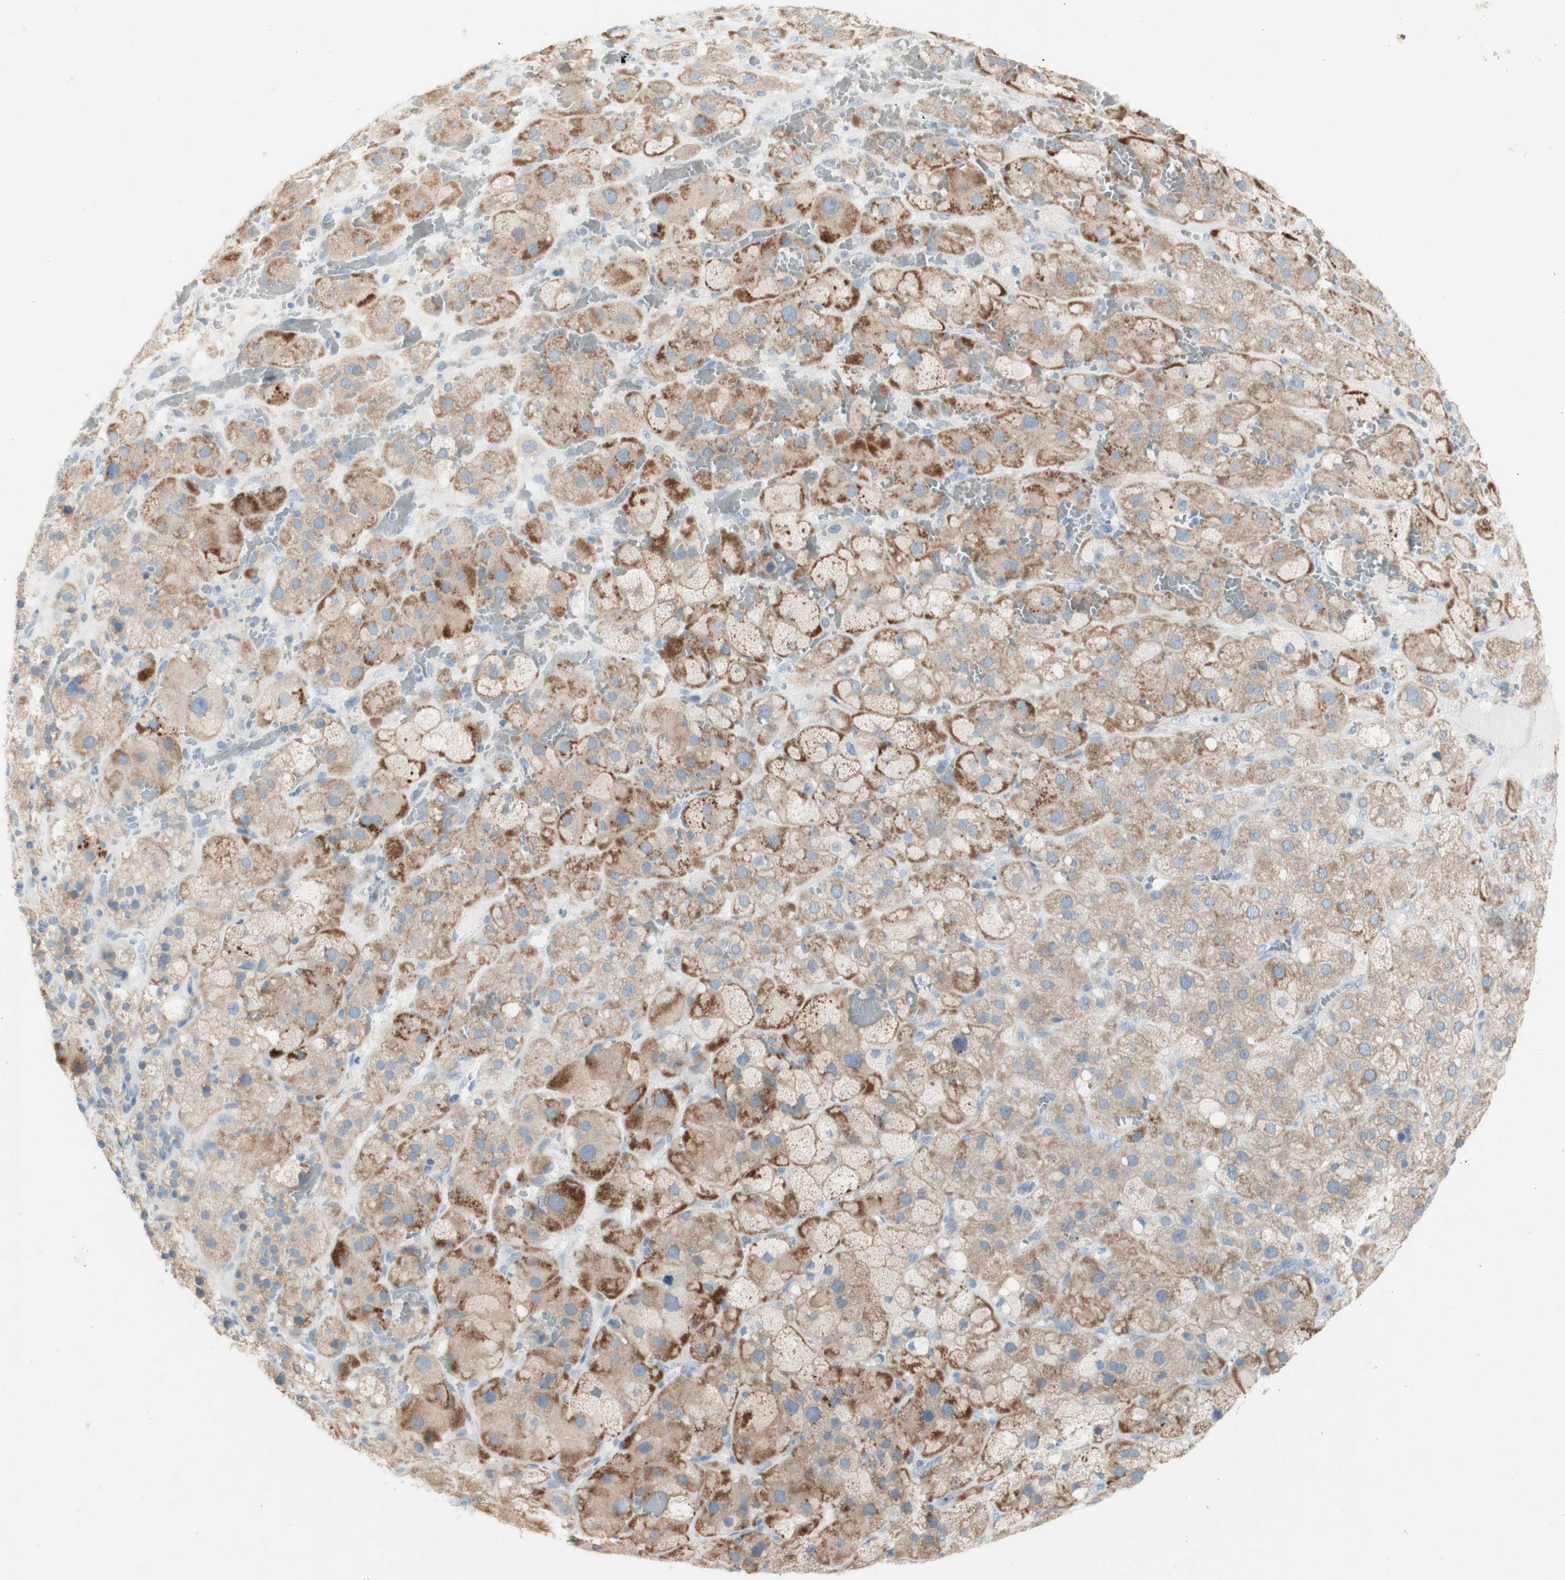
{"staining": {"intensity": "moderate", "quantity": "25%-75%", "location": "cytoplasmic/membranous"}, "tissue": "adrenal gland", "cell_type": "Glandular cells", "image_type": "normal", "snomed": [{"axis": "morphology", "description": "Normal tissue, NOS"}, {"axis": "topography", "description": "Adrenal gland"}], "caption": "The immunohistochemical stain highlights moderate cytoplasmic/membranous staining in glandular cells of benign adrenal gland.", "gene": "ART3", "patient": {"sex": "female", "age": 47}}